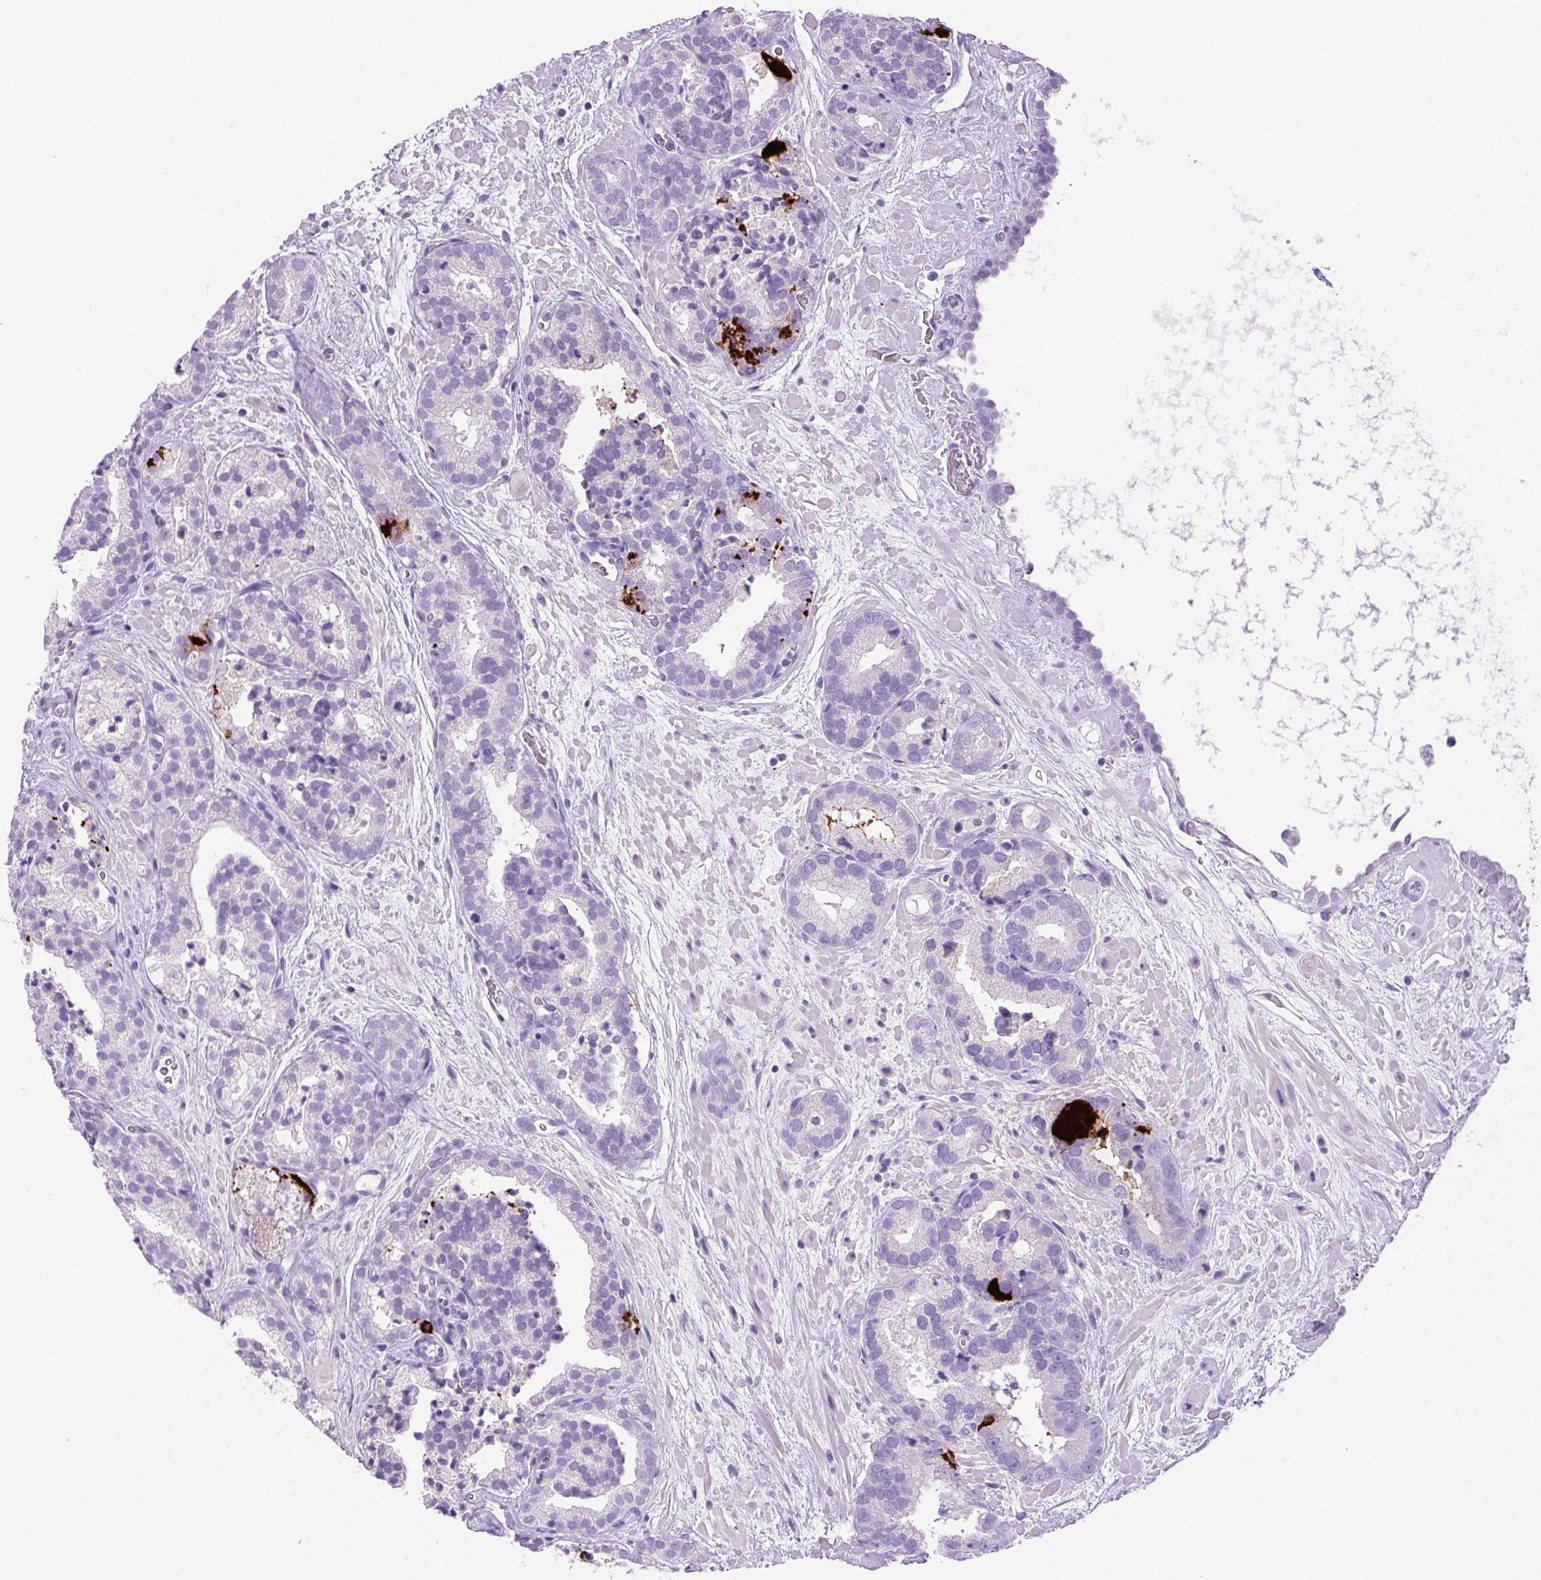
{"staining": {"intensity": "negative", "quantity": "none", "location": "none"}, "tissue": "prostate cancer", "cell_type": "Tumor cells", "image_type": "cancer", "snomed": [{"axis": "morphology", "description": "Adenocarcinoma, High grade"}, {"axis": "topography", "description": "Prostate"}], "caption": "The immunohistochemistry (IHC) micrograph has no significant positivity in tumor cells of prostate cancer tissue. (DAB immunohistochemistry (IHC) with hematoxylin counter stain).", "gene": "CHGA", "patient": {"sex": "male", "age": 66}}